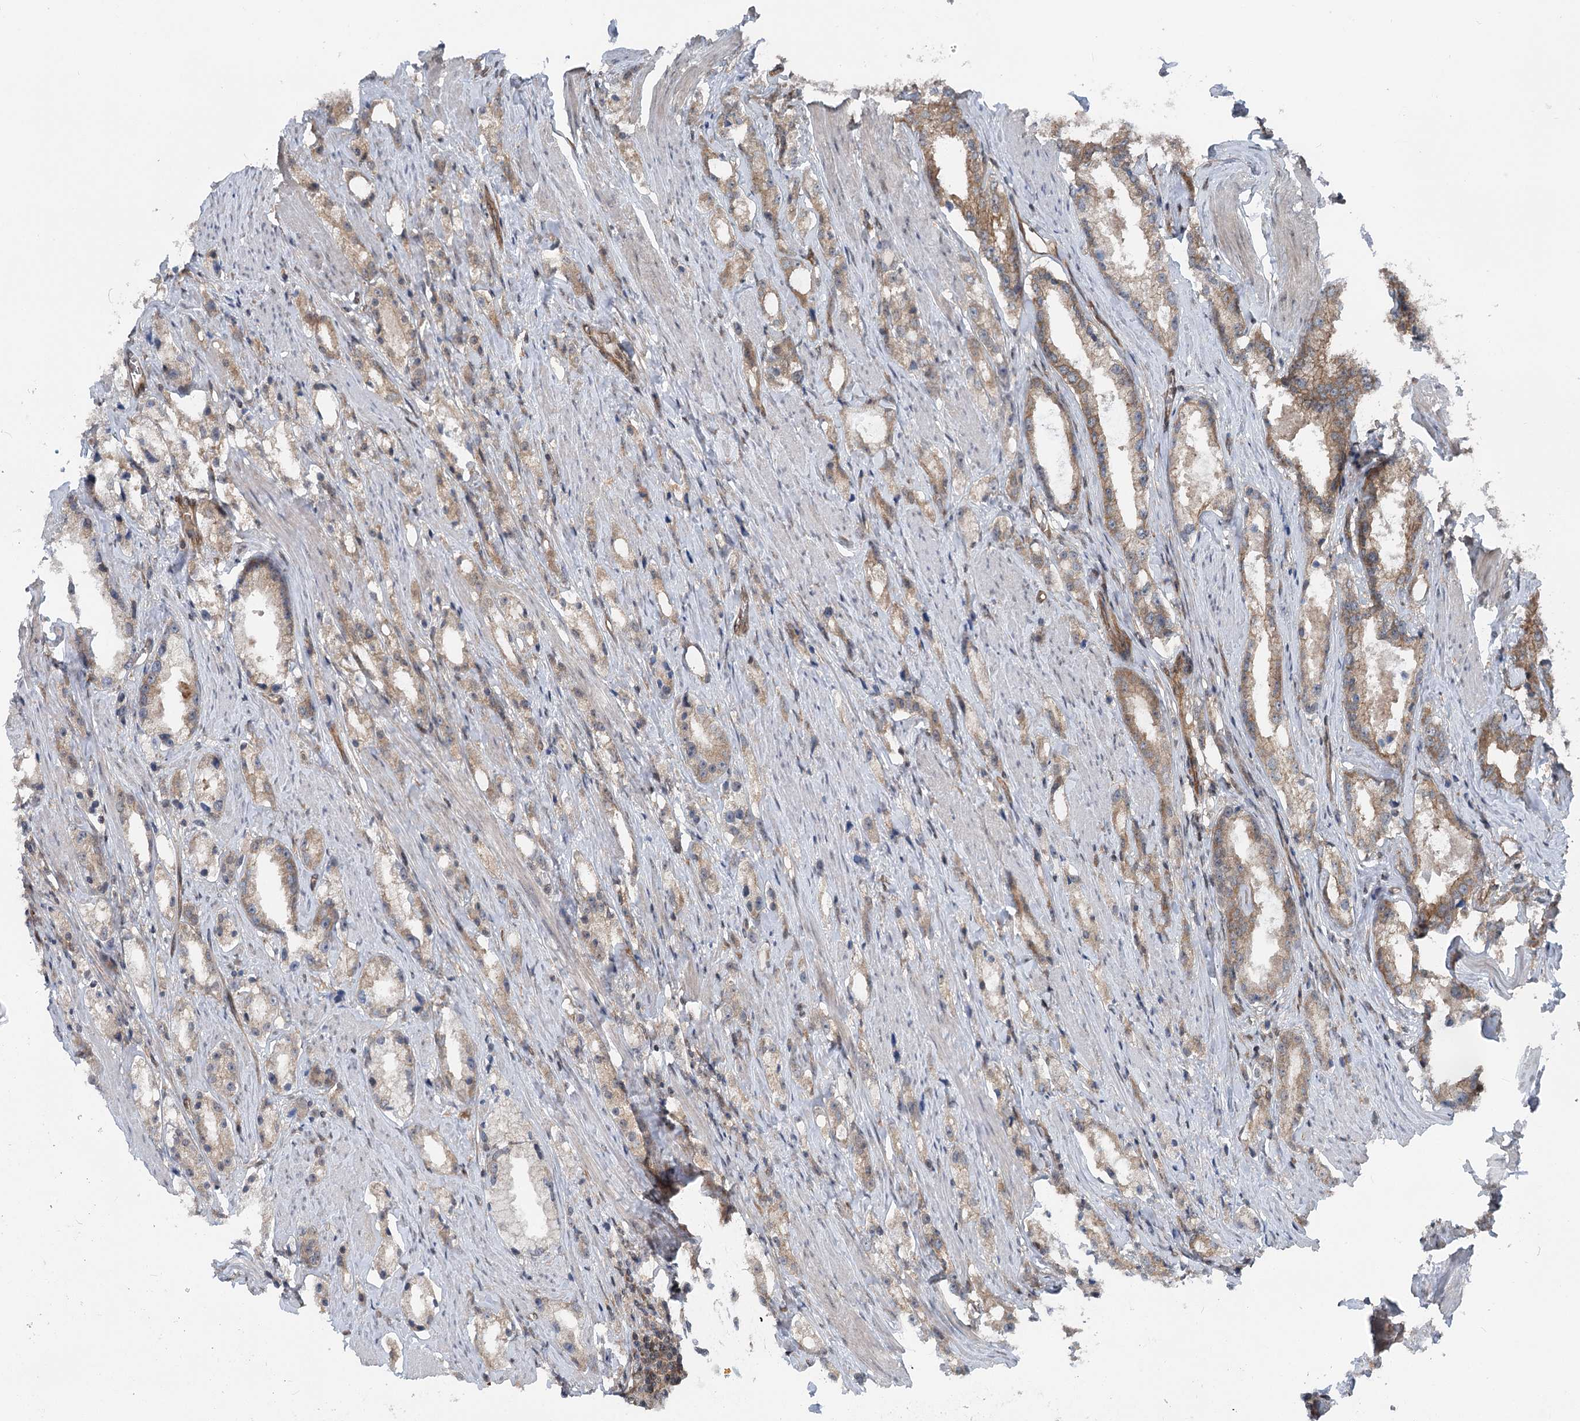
{"staining": {"intensity": "moderate", "quantity": "<25%", "location": "cytoplasmic/membranous"}, "tissue": "prostate cancer", "cell_type": "Tumor cells", "image_type": "cancer", "snomed": [{"axis": "morphology", "description": "Adenocarcinoma, High grade"}, {"axis": "topography", "description": "Prostate"}], "caption": "Moderate cytoplasmic/membranous staining is identified in about <25% of tumor cells in adenocarcinoma (high-grade) (prostate).", "gene": "IQSEC1", "patient": {"sex": "male", "age": 66}}